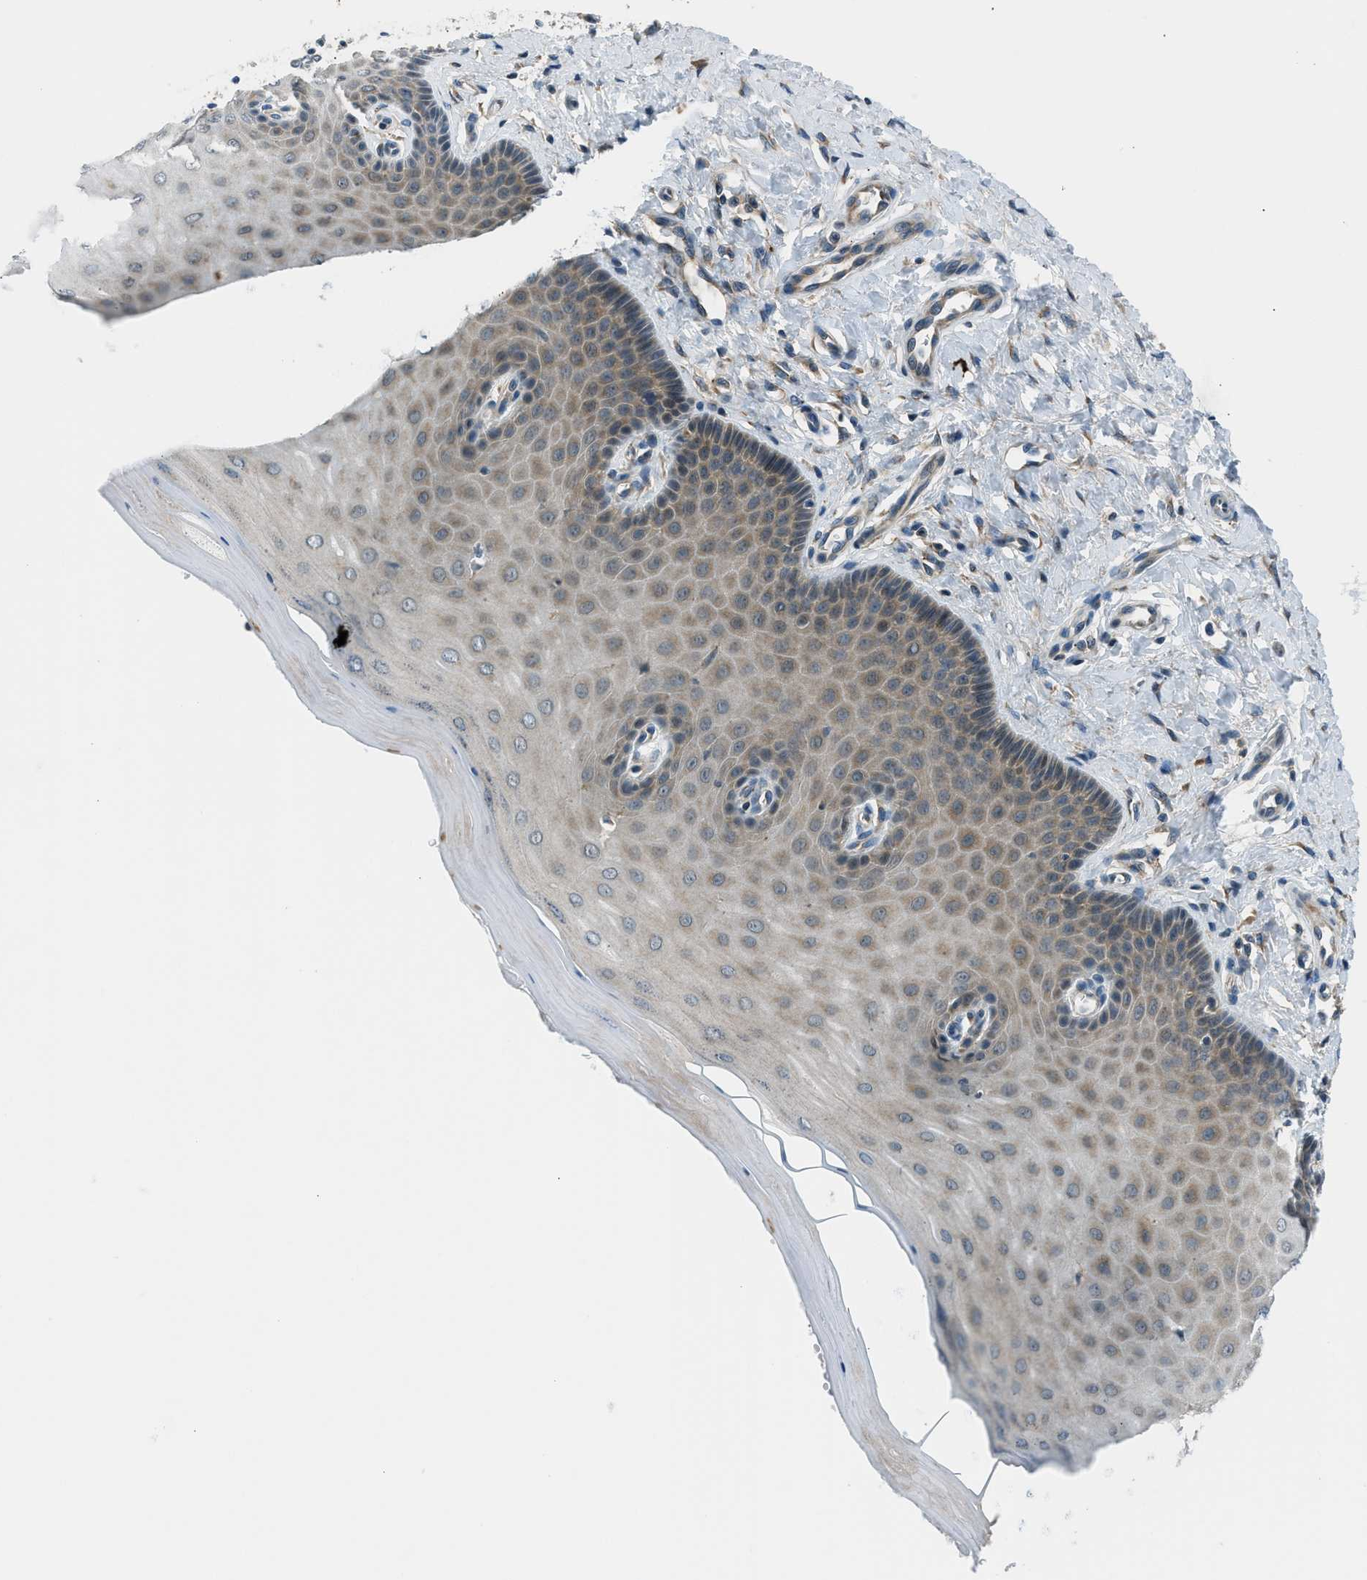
{"staining": {"intensity": "moderate", "quantity": ">75%", "location": "cytoplasmic/membranous"}, "tissue": "cervix", "cell_type": "Glandular cells", "image_type": "normal", "snomed": [{"axis": "morphology", "description": "Normal tissue, NOS"}, {"axis": "topography", "description": "Cervix"}], "caption": "Normal cervix demonstrates moderate cytoplasmic/membranous positivity in approximately >75% of glandular cells, visualized by immunohistochemistry.", "gene": "EDARADD", "patient": {"sex": "female", "age": 55}}